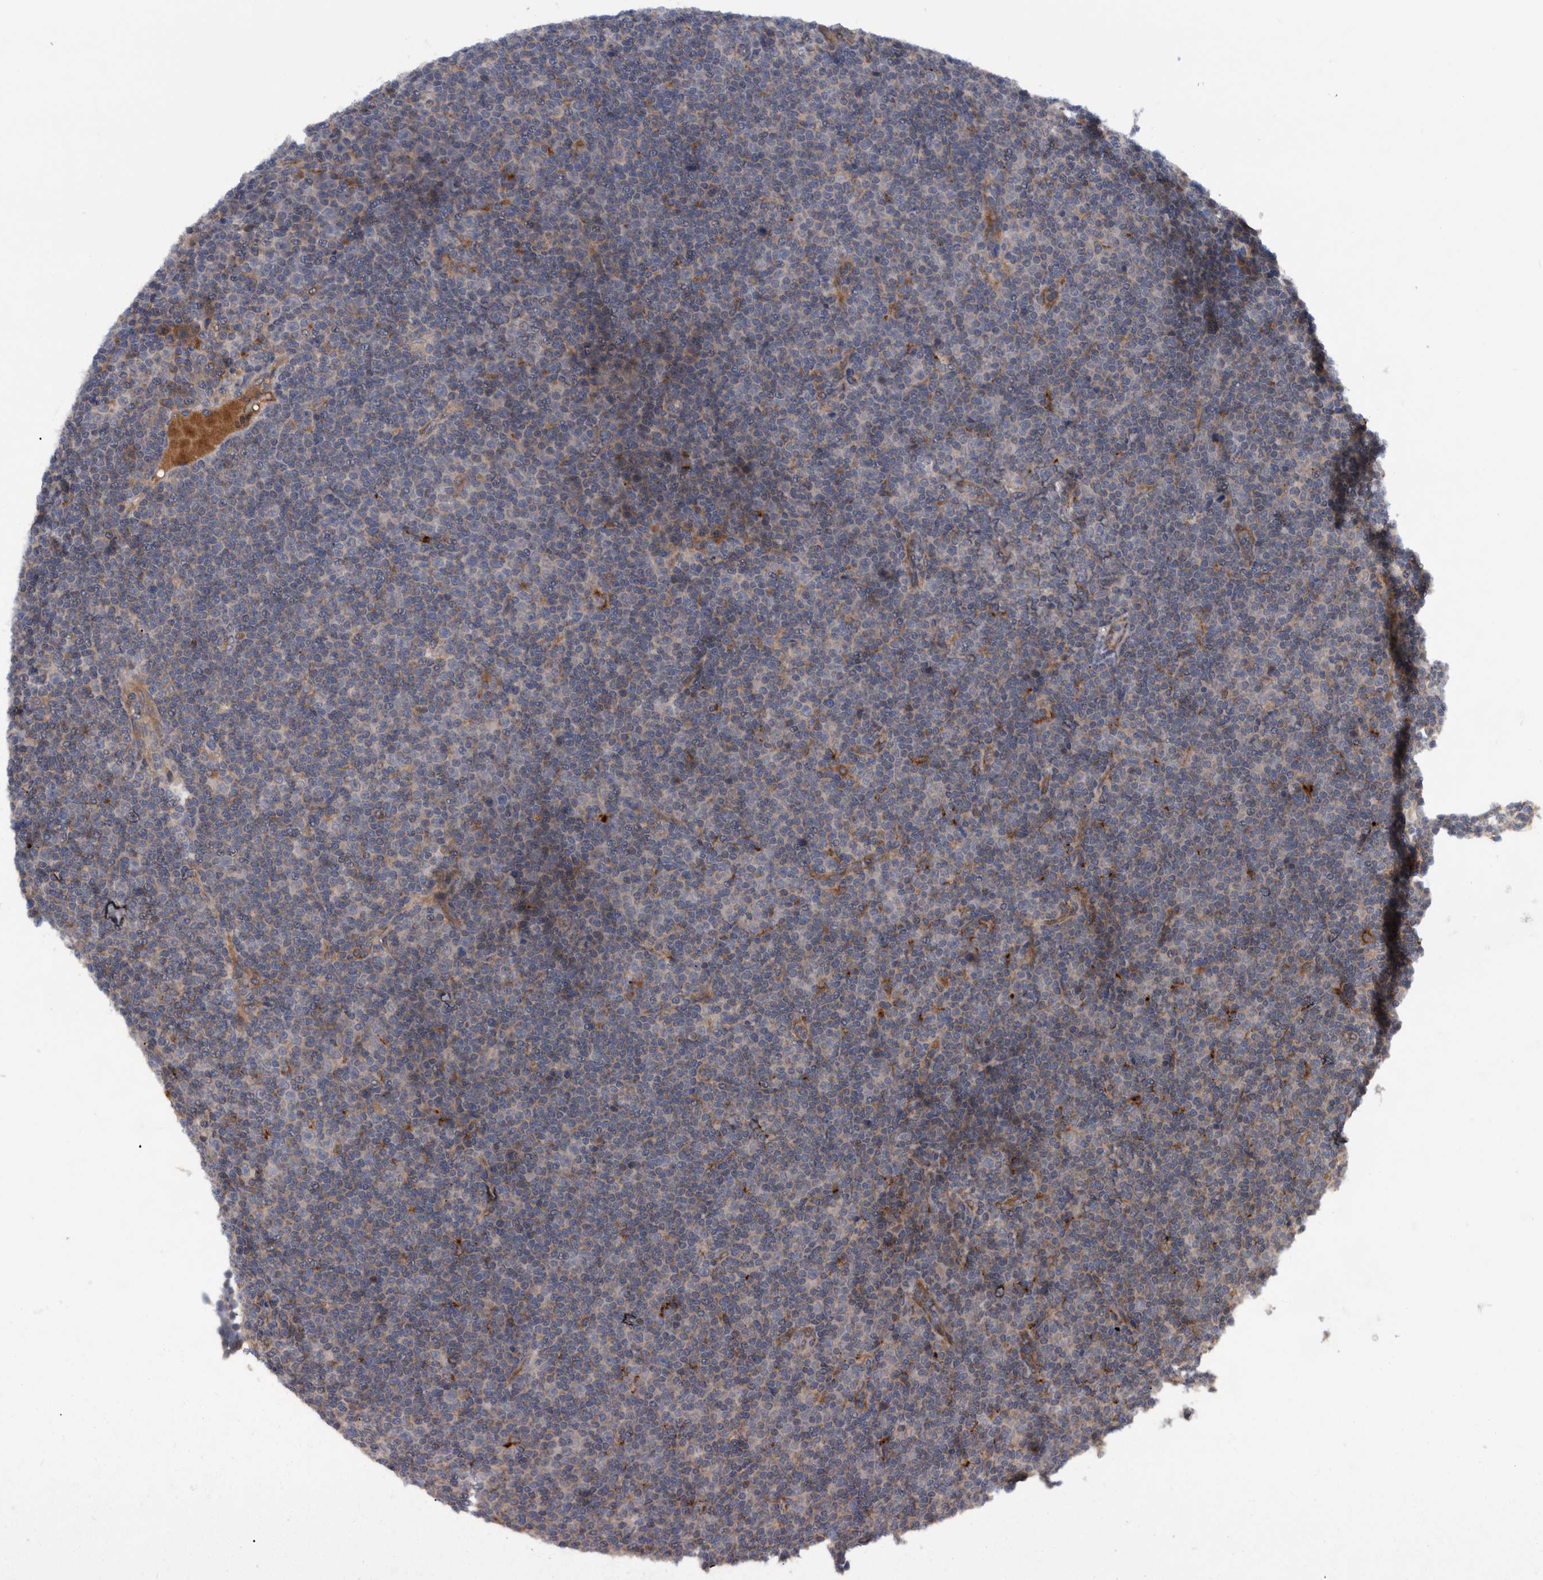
{"staining": {"intensity": "weak", "quantity": "<25%", "location": "cytoplasmic/membranous"}, "tissue": "lymphoma", "cell_type": "Tumor cells", "image_type": "cancer", "snomed": [{"axis": "morphology", "description": "Malignant lymphoma, non-Hodgkin's type, Low grade"}, {"axis": "topography", "description": "Lymph node"}], "caption": "Protein analysis of low-grade malignant lymphoma, non-Hodgkin's type demonstrates no significant expression in tumor cells. (Immunohistochemistry, brightfield microscopy, high magnification).", "gene": "ITIH3", "patient": {"sex": "female", "age": 67}}